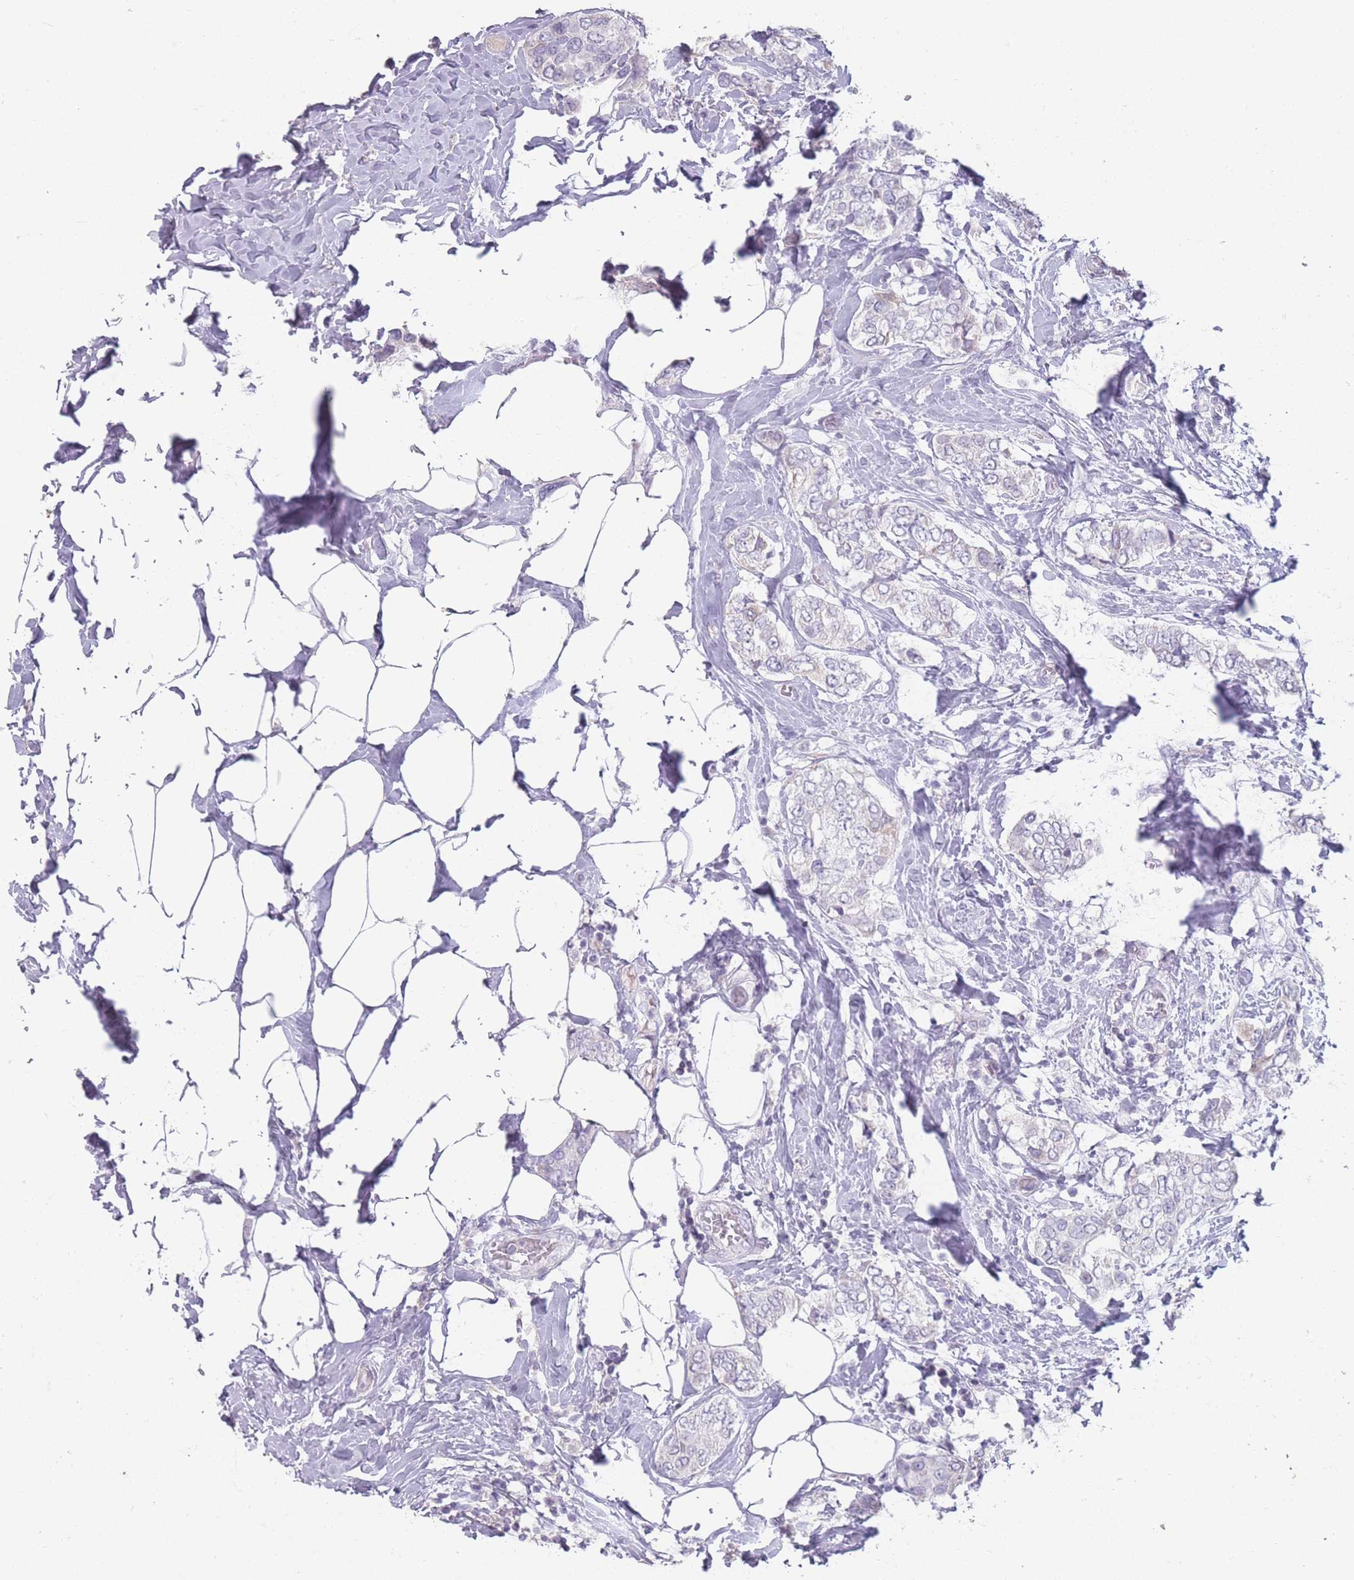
{"staining": {"intensity": "negative", "quantity": "none", "location": "none"}, "tissue": "breast cancer", "cell_type": "Tumor cells", "image_type": "cancer", "snomed": [{"axis": "morphology", "description": "Lobular carcinoma"}, {"axis": "topography", "description": "Breast"}], "caption": "Breast cancer (lobular carcinoma) was stained to show a protein in brown. There is no significant expression in tumor cells. The staining is performed using DAB (3,3'-diaminobenzidine) brown chromogen with nuclei counter-stained in using hematoxylin.", "gene": "RHBG", "patient": {"sex": "female", "age": 51}}